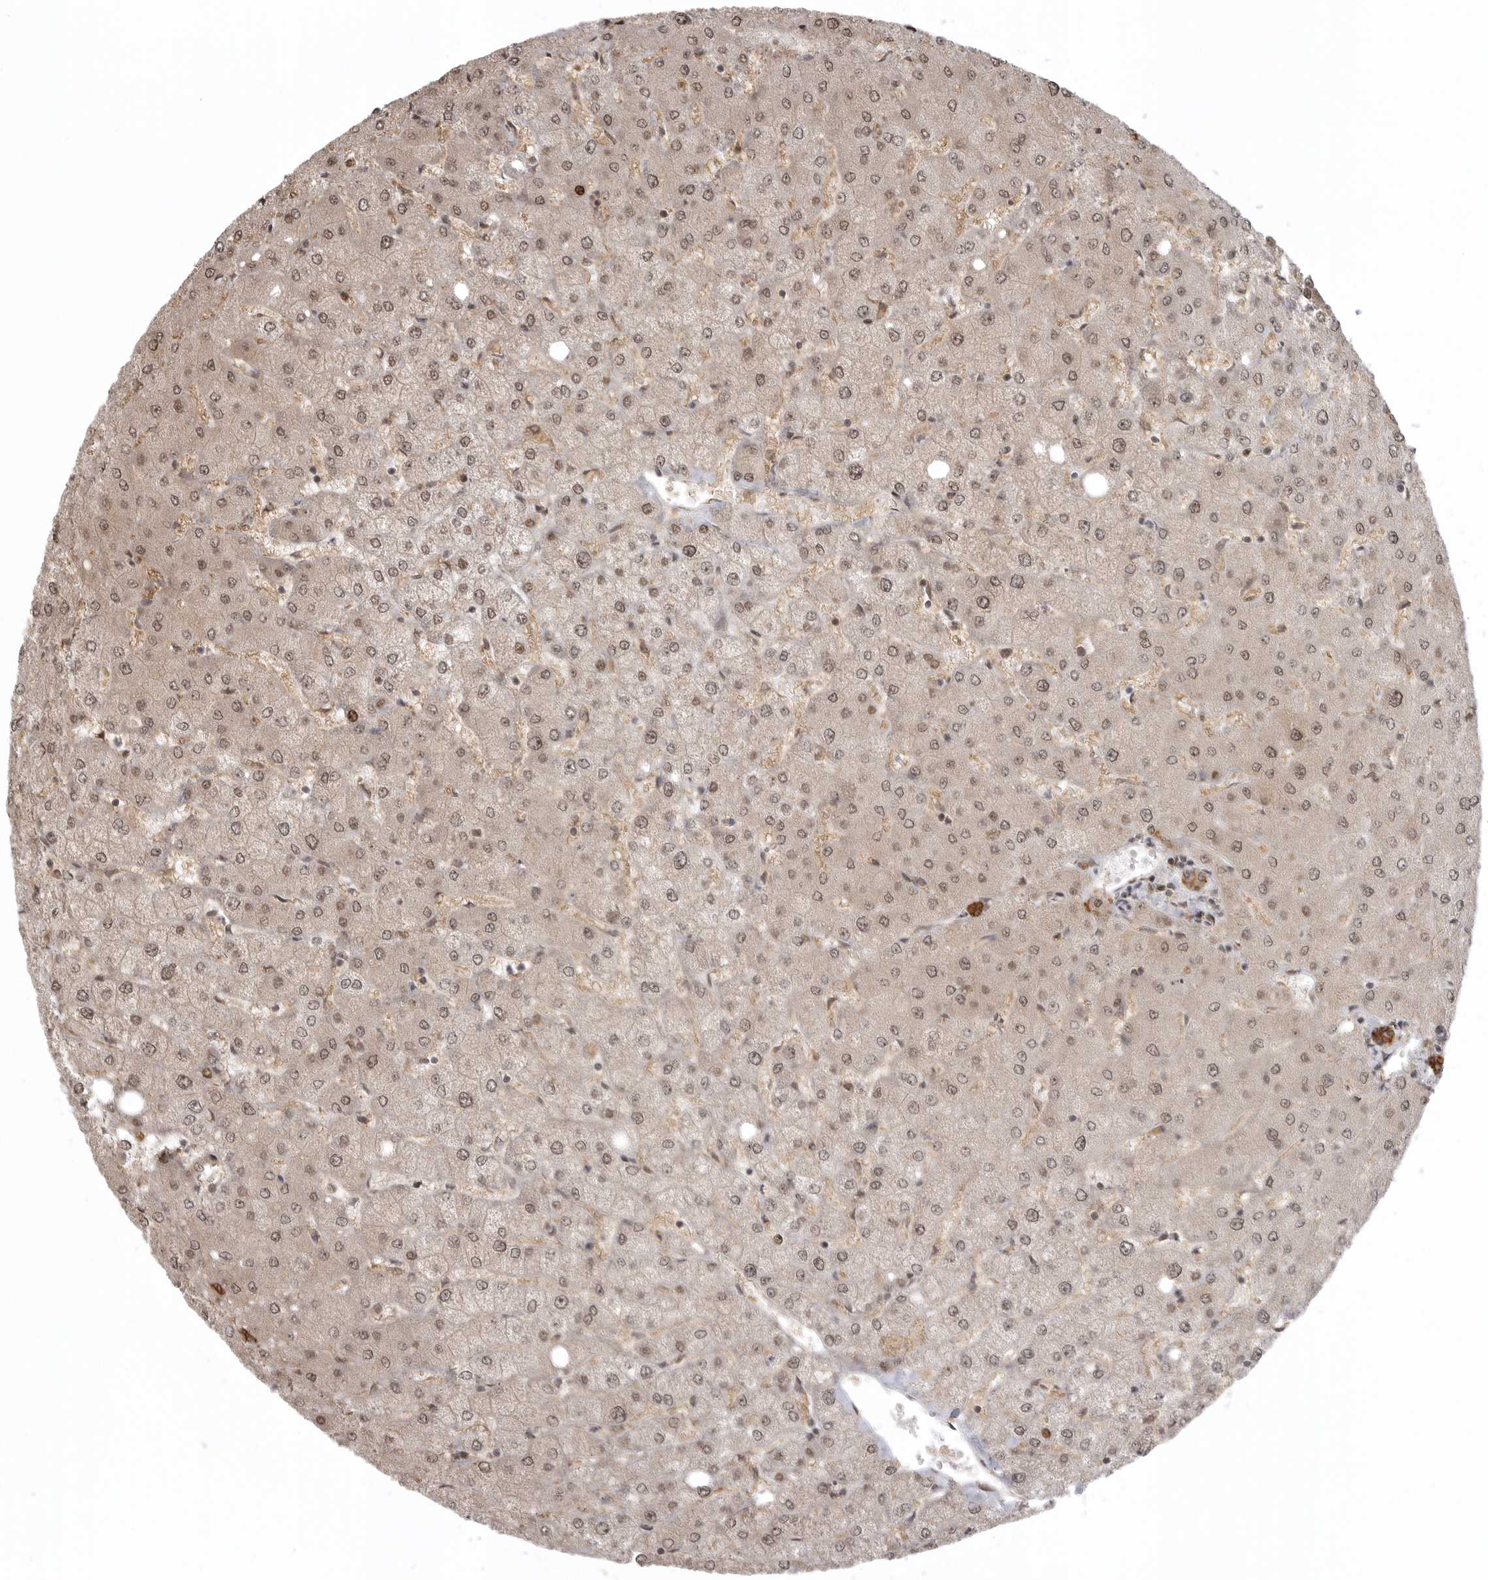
{"staining": {"intensity": "strong", "quantity": ">75%", "location": "cytoplasmic/membranous"}, "tissue": "liver", "cell_type": "Cholangiocytes", "image_type": "normal", "snomed": [{"axis": "morphology", "description": "Normal tissue, NOS"}, {"axis": "topography", "description": "Liver"}], "caption": "Normal liver displays strong cytoplasmic/membranous positivity in approximately >75% of cholangiocytes (Brightfield microscopy of DAB IHC at high magnification)..", "gene": "ISG20L2", "patient": {"sex": "female", "age": 54}}